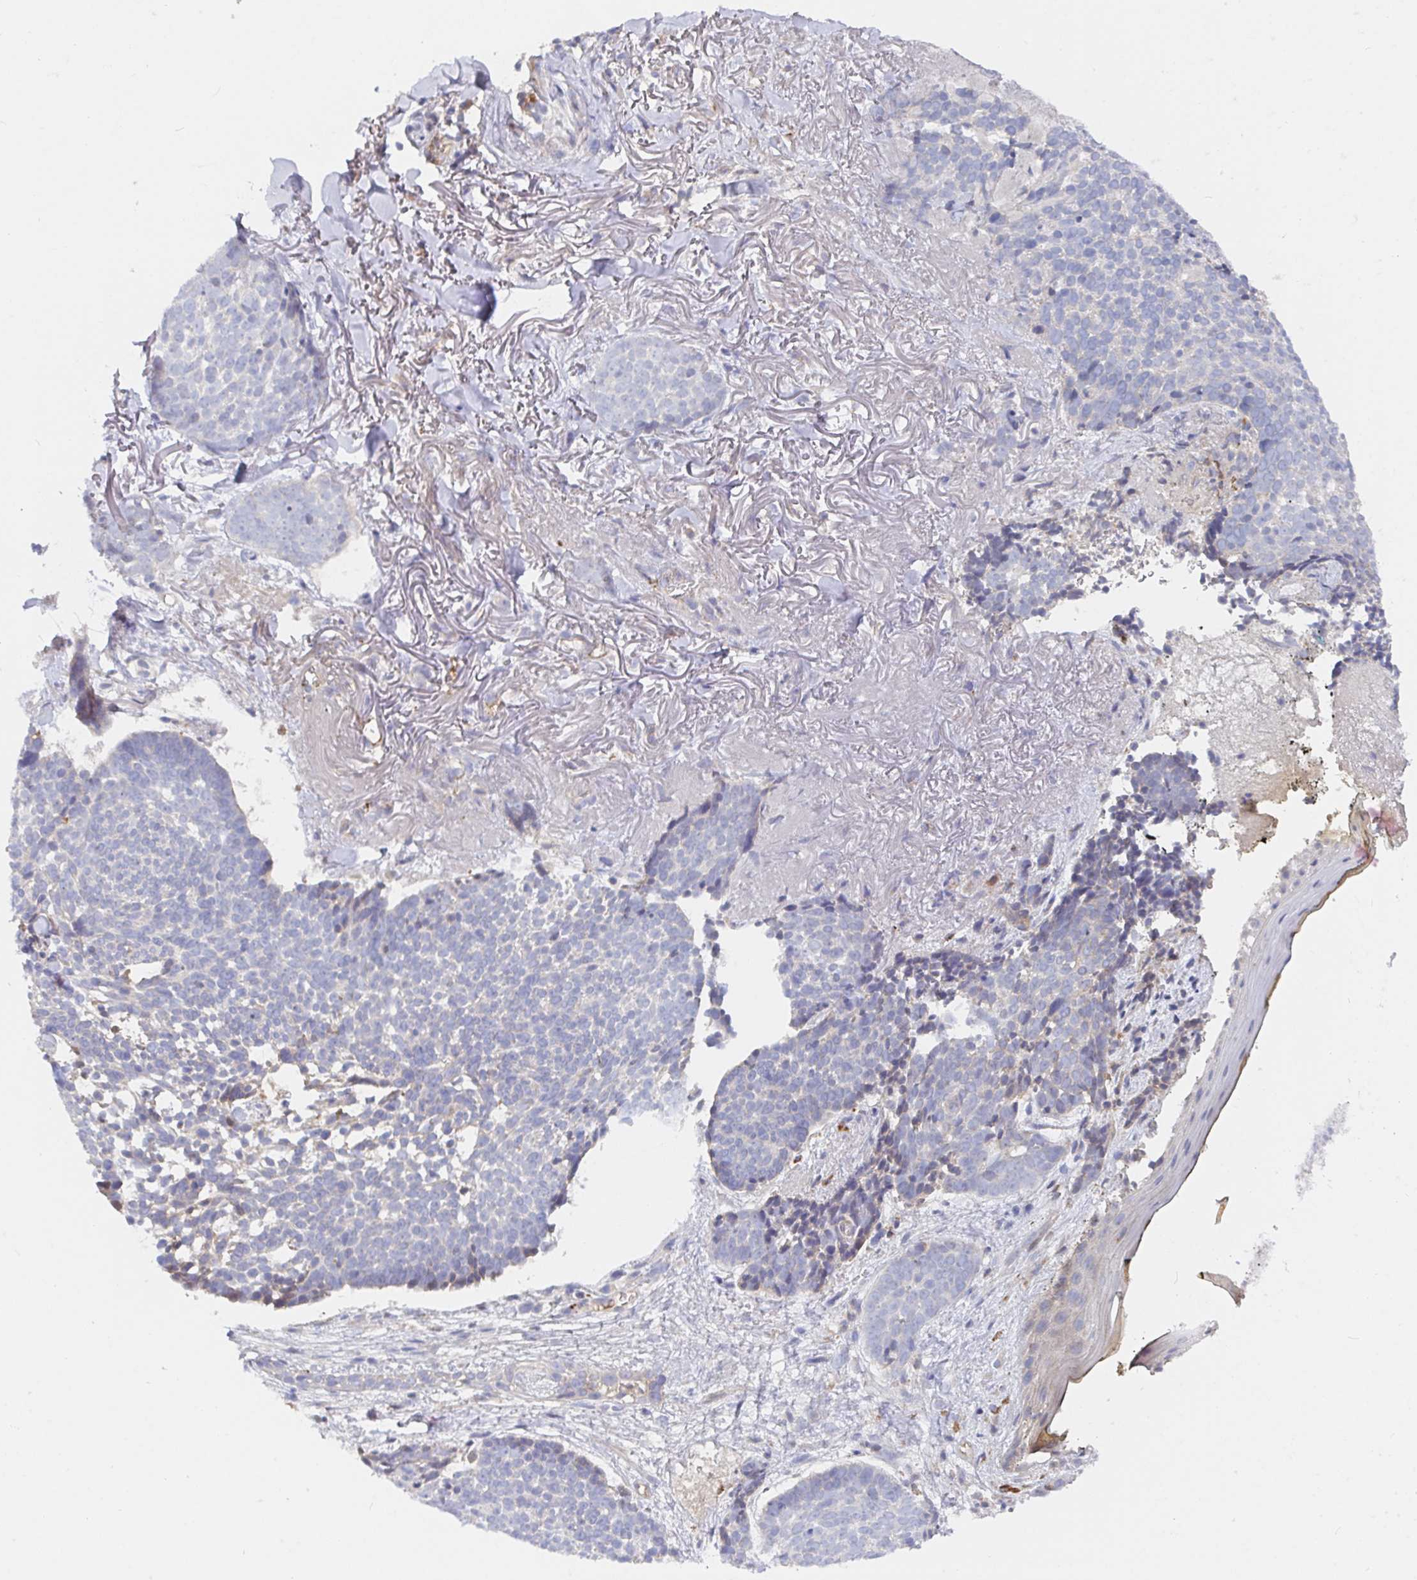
{"staining": {"intensity": "negative", "quantity": "none", "location": "none"}, "tissue": "skin cancer", "cell_type": "Tumor cells", "image_type": "cancer", "snomed": [{"axis": "morphology", "description": "Basal cell carcinoma"}, {"axis": "morphology", "description": "BCC, high aggressive"}, {"axis": "topography", "description": "Skin"}], "caption": "IHC of skin cancer (bcc,  high aggressive) exhibits no expression in tumor cells. The staining was performed using DAB (3,3'-diaminobenzidine) to visualize the protein expression in brown, while the nuclei were stained in blue with hematoxylin (Magnification: 20x).", "gene": "IRAK2", "patient": {"sex": "female", "age": 86}}